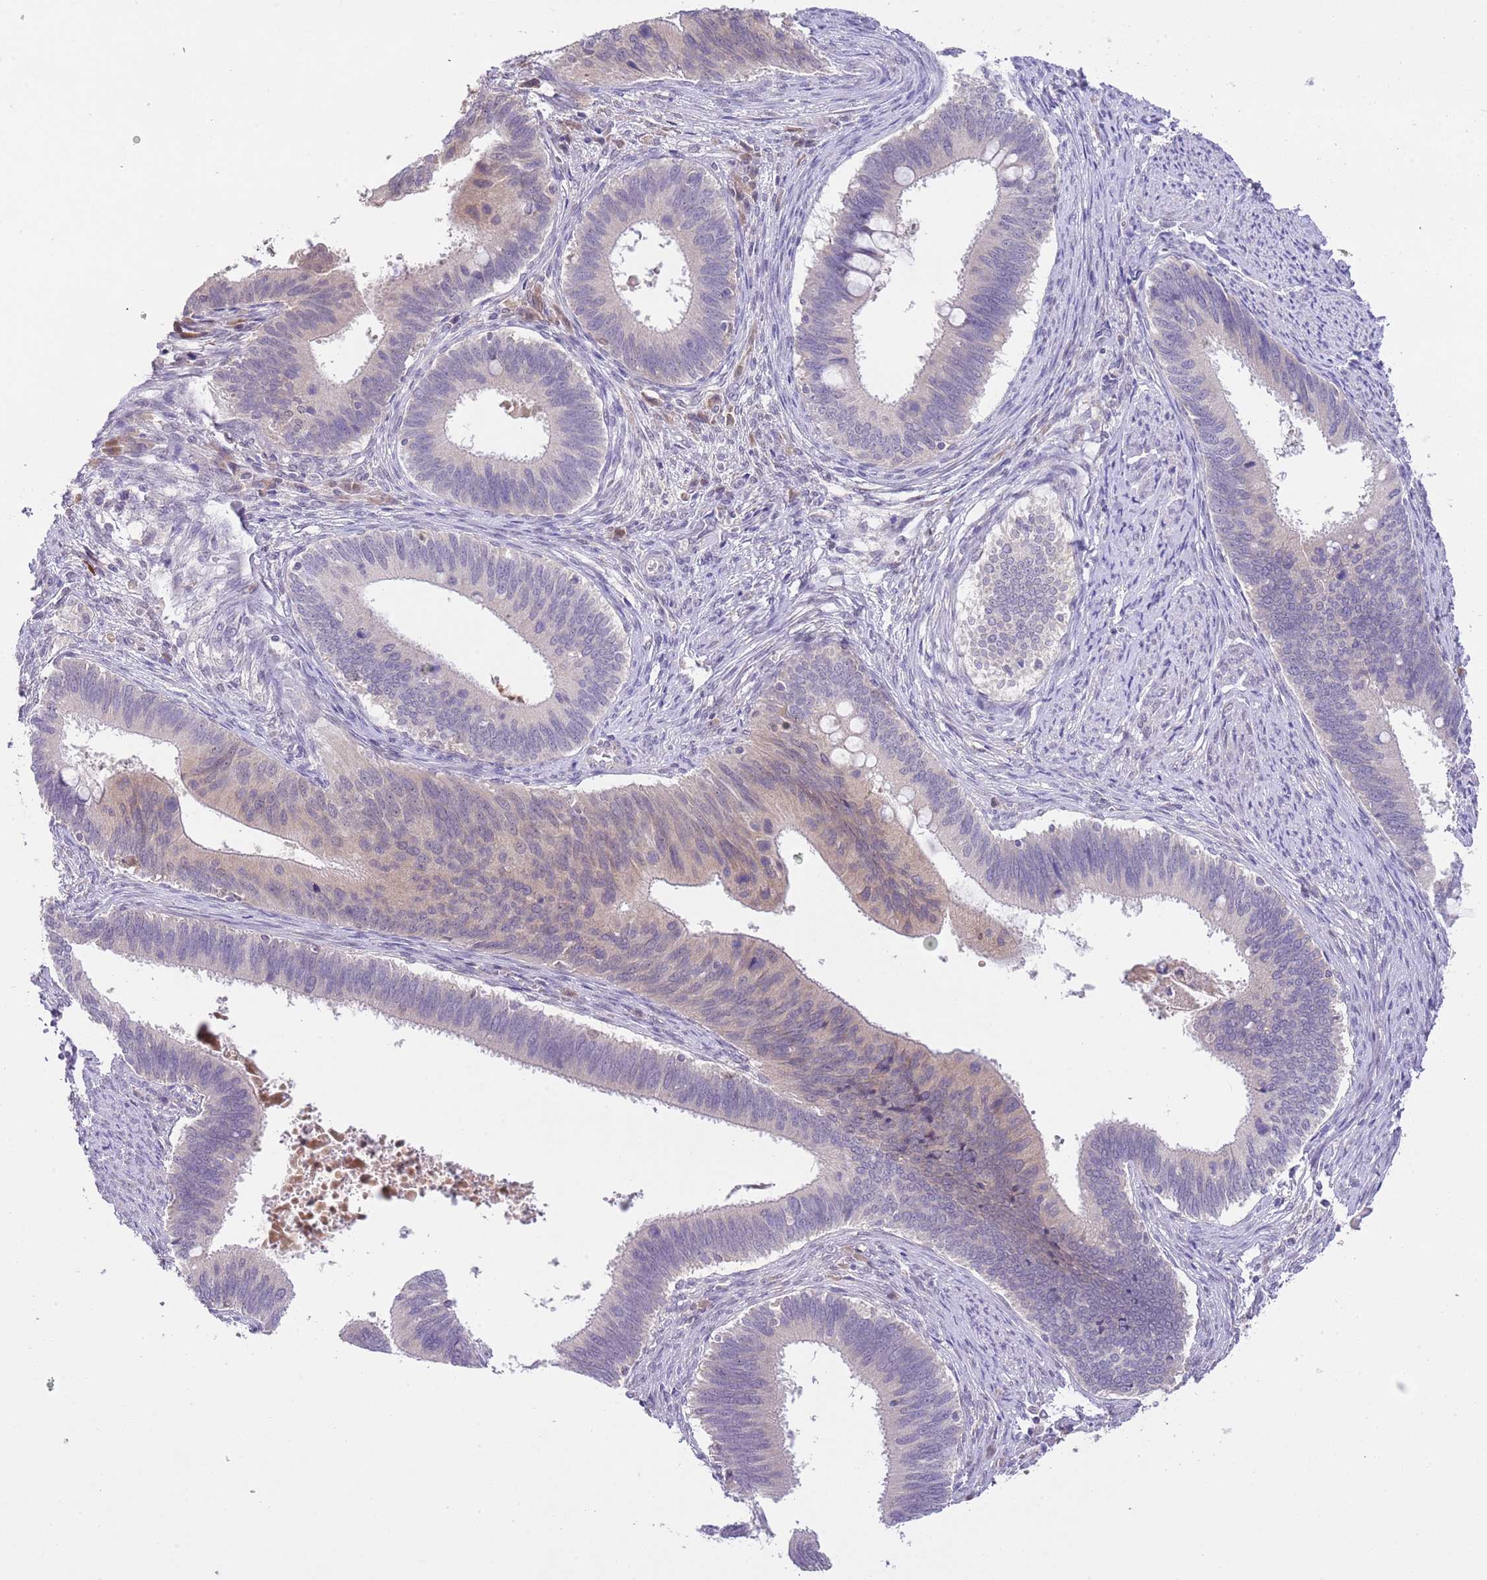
{"staining": {"intensity": "negative", "quantity": "none", "location": "none"}, "tissue": "cervical cancer", "cell_type": "Tumor cells", "image_type": "cancer", "snomed": [{"axis": "morphology", "description": "Adenocarcinoma, NOS"}, {"axis": "topography", "description": "Cervix"}], "caption": "The micrograph reveals no staining of tumor cells in cervical cancer.", "gene": "GALK2", "patient": {"sex": "female", "age": 42}}